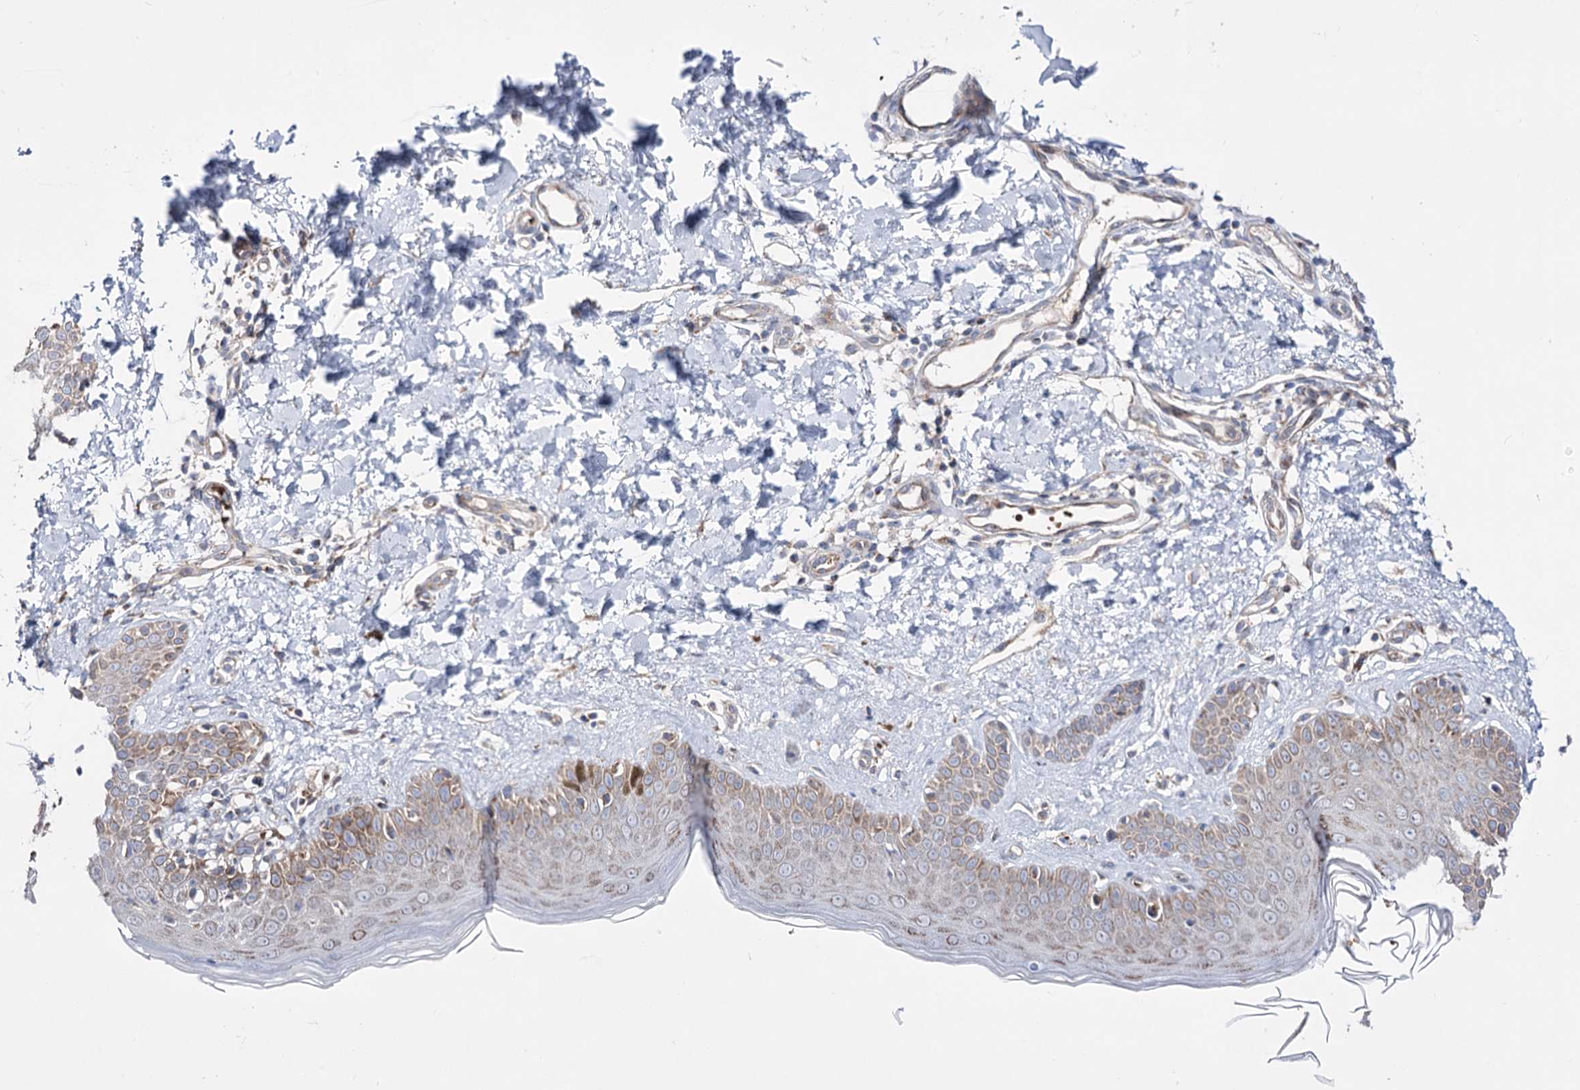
{"staining": {"intensity": "negative", "quantity": "none", "location": "none"}, "tissue": "skin", "cell_type": "Fibroblasts", "image_type": "normal", "snomed": [{"axis": "morphology", "description": "Normal tissue, NOS"}, {"axis": "topography", "description": "Skin"}], "caption": "Immunohistochemistry photomicrograph of benign skin: human skin stained with DAB exhibits no significant protein expression in fibroblasts.", "gene": "OSBPL5", "patient": {"sex": "male", "age": 52}}